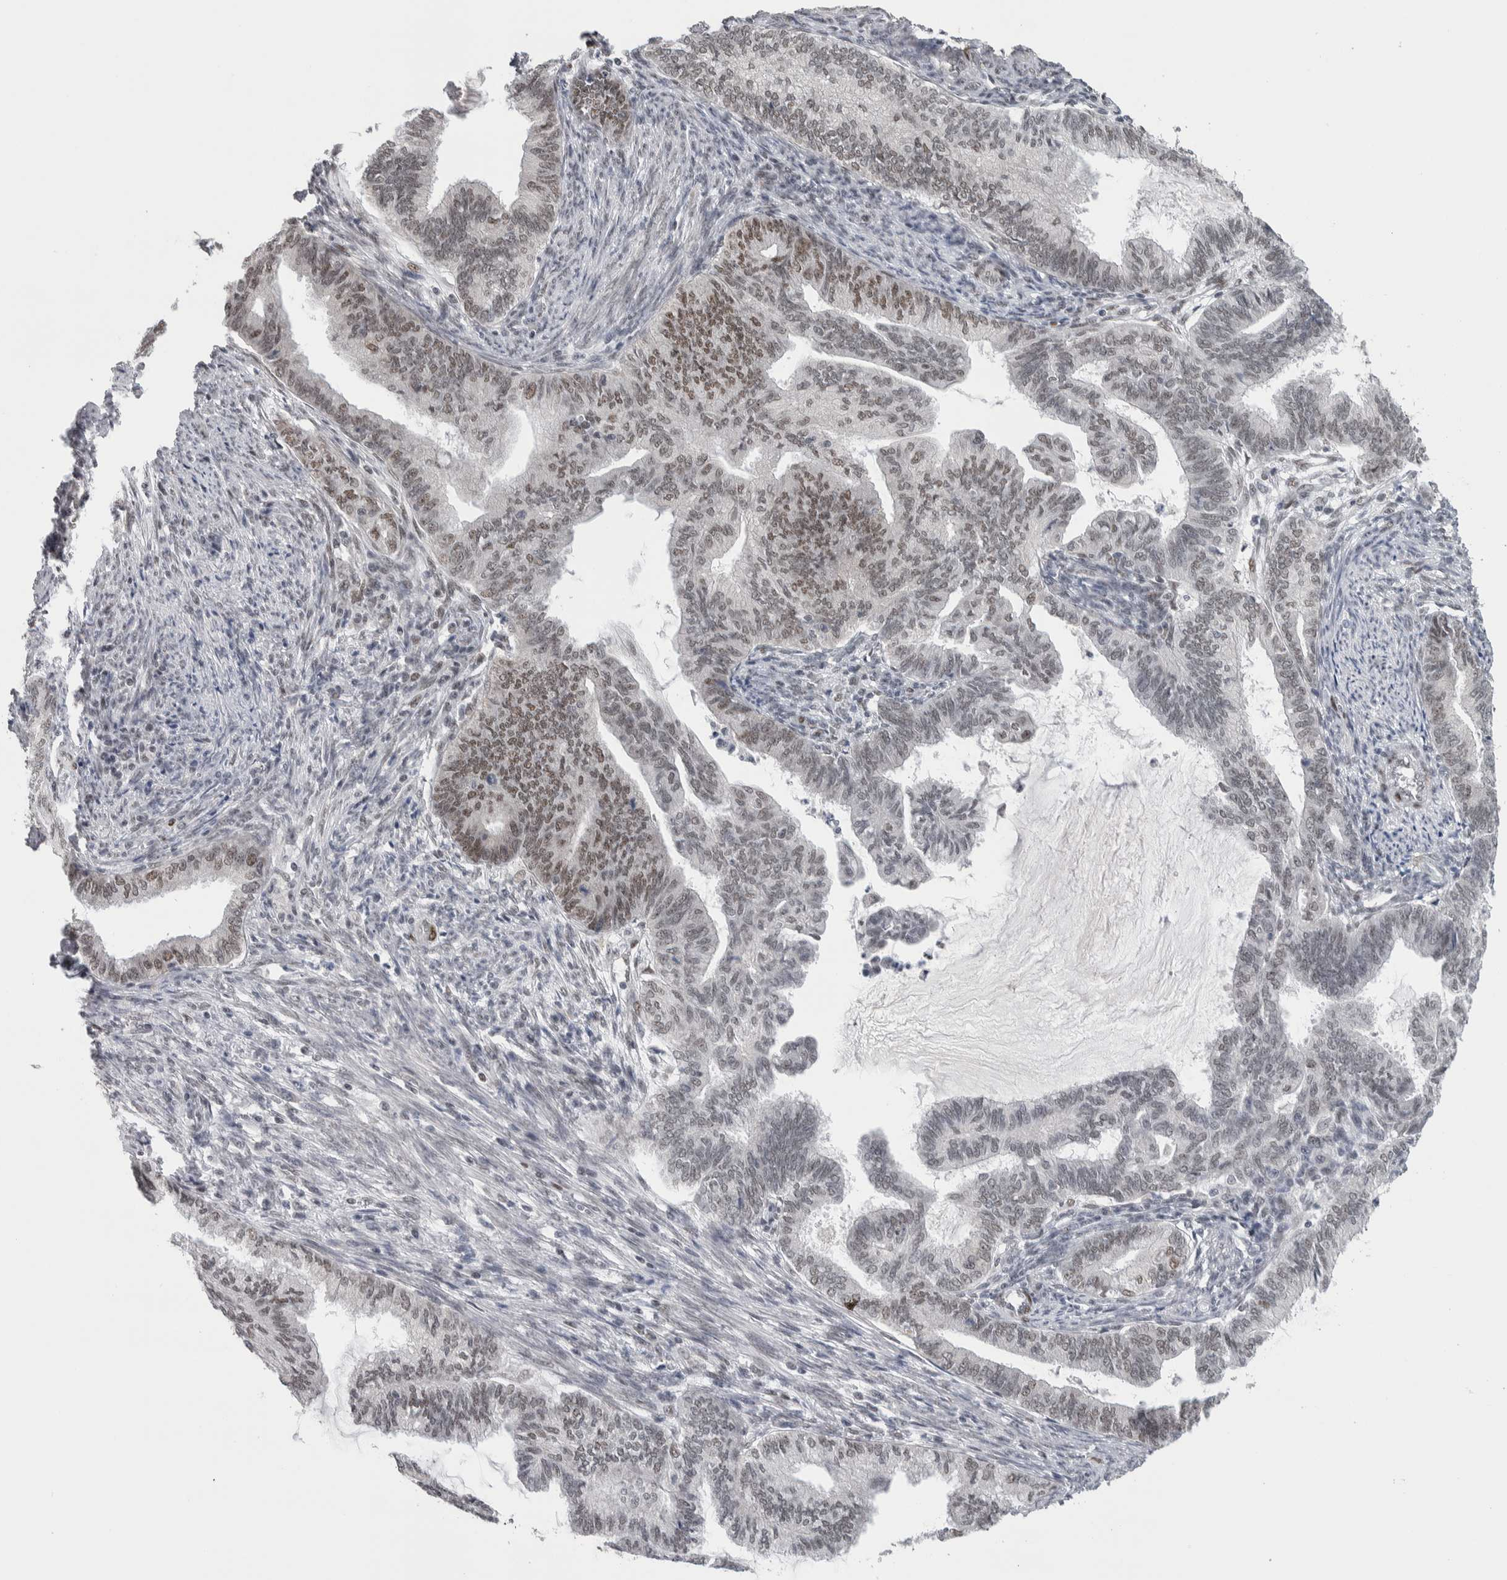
{"staining": {"intensity": "moderate", "quantity": "<25%", "location": "nuclear"}, "tissue": "endometrial cancer", "cell_type": "Tumor cells", "image_type": "cancer", "snomed": [{"axis": "morphology", "description": "Adenocarcinoma, NOS"}, {"axis": "topography", "description": "Endometrium"}], "caption": "This is an image of IHC staining of endometrial adenocarcinoma, which shows moderate staining in the nuclear of tumor cells.", "gene": "HEXIM2", "patient": {"sex": "female", "age": 86}}